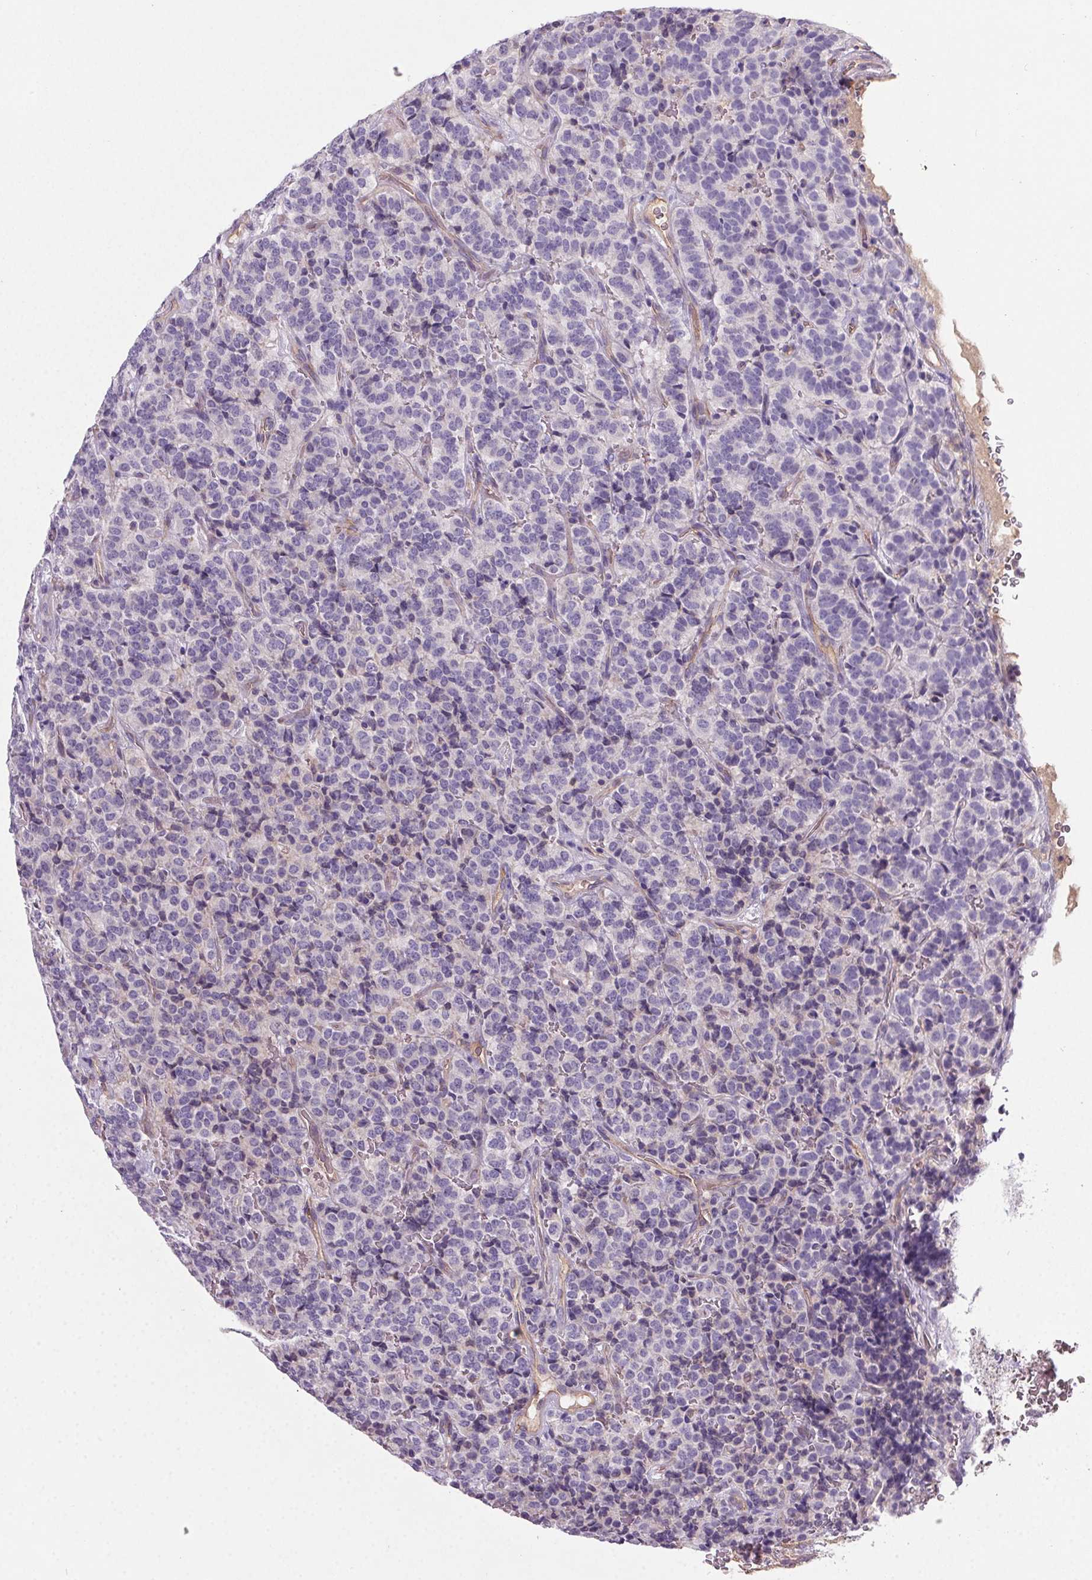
{"staining": {"intensity": "negative", "quantity": "none", "location": "none"}, "tissue": "carcinoid", "cell_type": "Tumor cells", "image_type": "cancer", "snomed": [{"axis": "morphology", "description": "Carcinoid, malignant, NOS"}, {"axis": "topography", "description": "Pancreas"}], "caption": "DAB immunohistochemical staining of malignant carcinoid displays no significant expression in tumor cells.", "gene": "APOC4", "patient": {"sex": "male", "age": 36}}